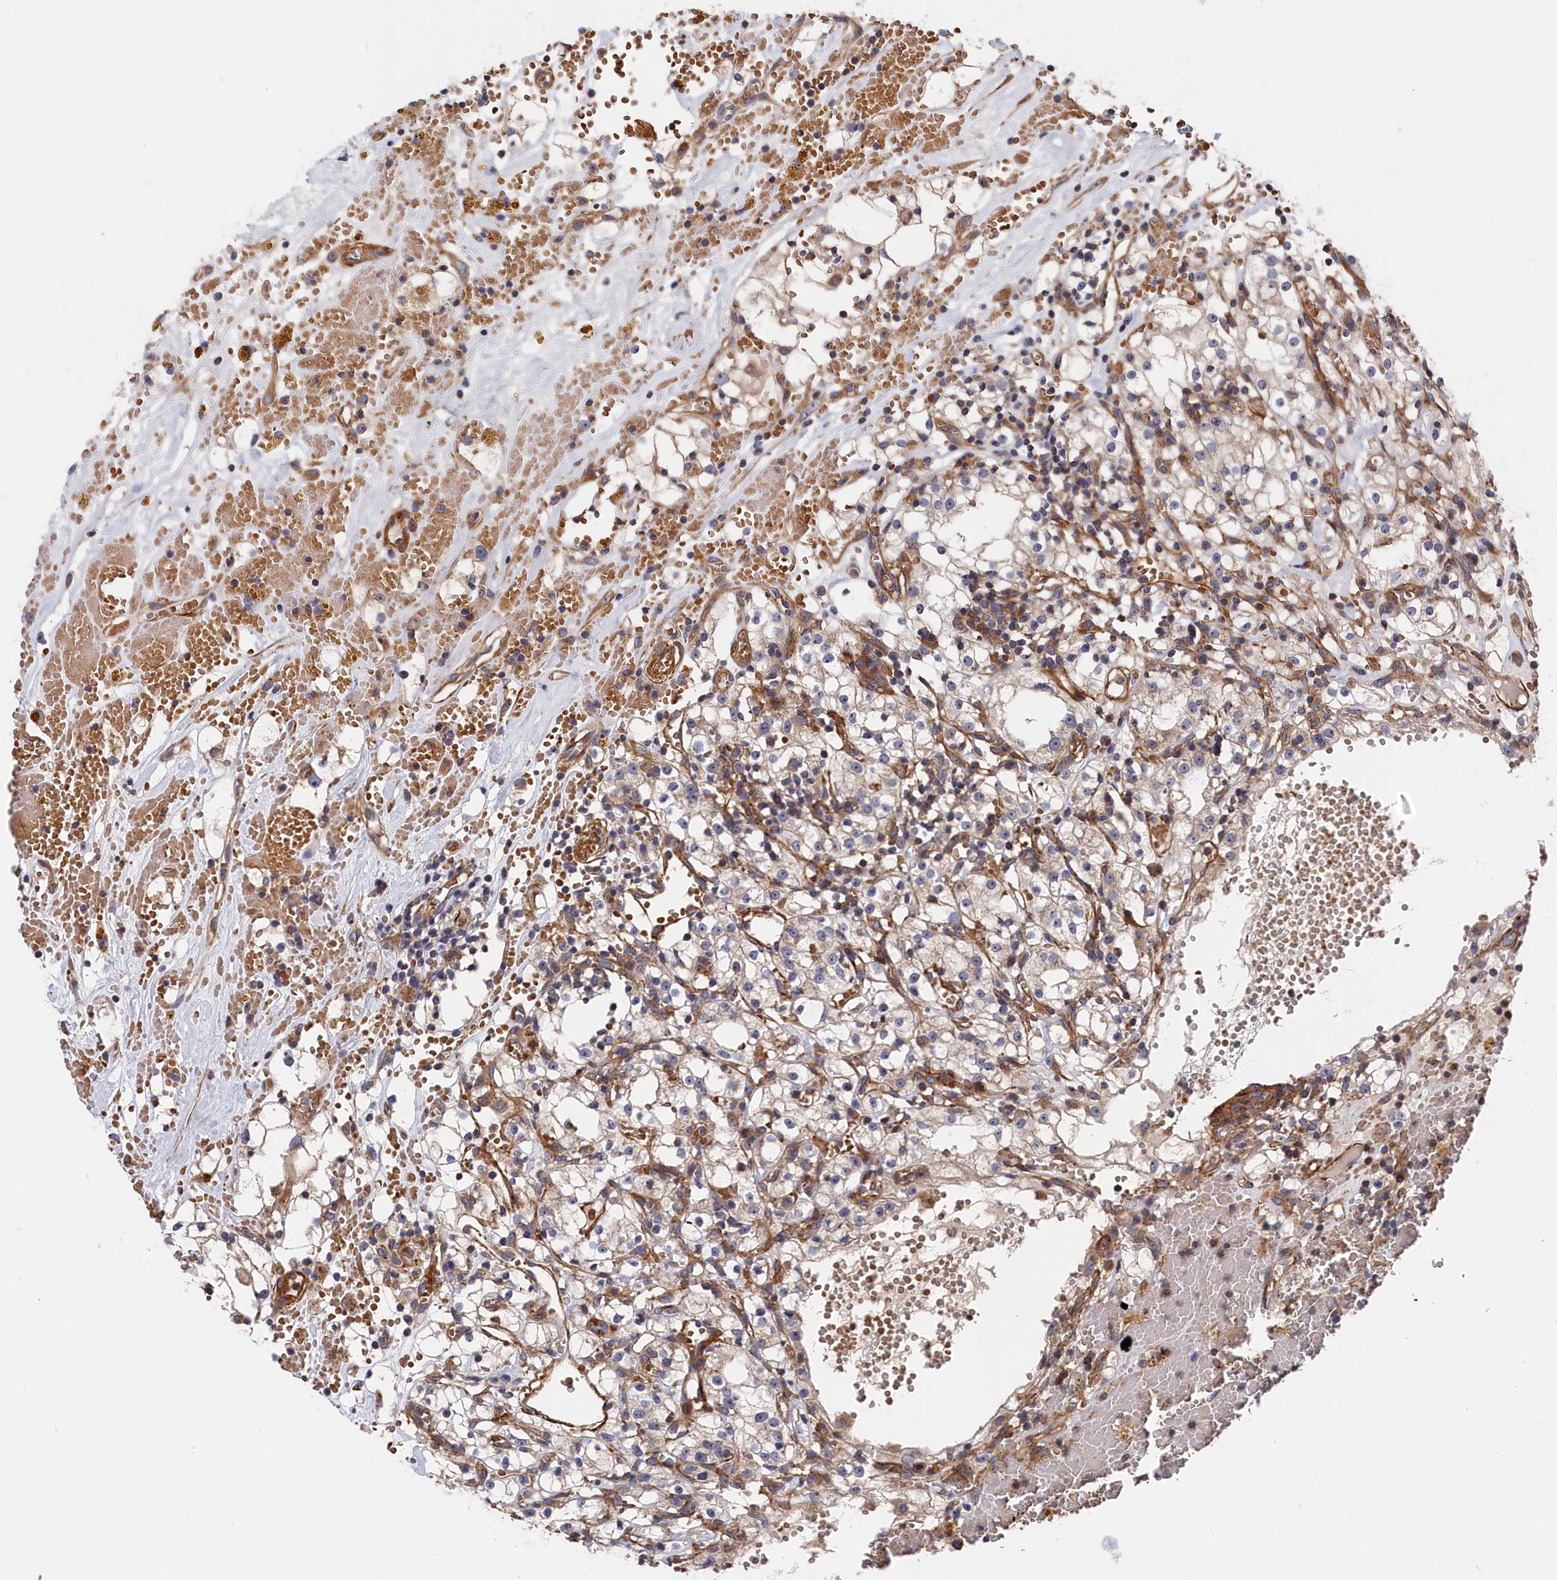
{"staining": {"intensity": "weak", "quantity": "<25%", "location": "cytoplasmic/membranous"}, "tissue": "renal cancer", "cell_type": "Tumor cells", "image_type": "cancer", "snomed": [{"axis": "morphology", "description": "Adenocarcinoma, NOS"}, {"axis": "topography", "description": "Kidney"}], "caption": "Human renal cancer stained for a protein using immunohistochemistry (IHC) displays no positivity in tumor cells.", "gene": "LDHD", "patient": {"sex": "male", "age": 56}}